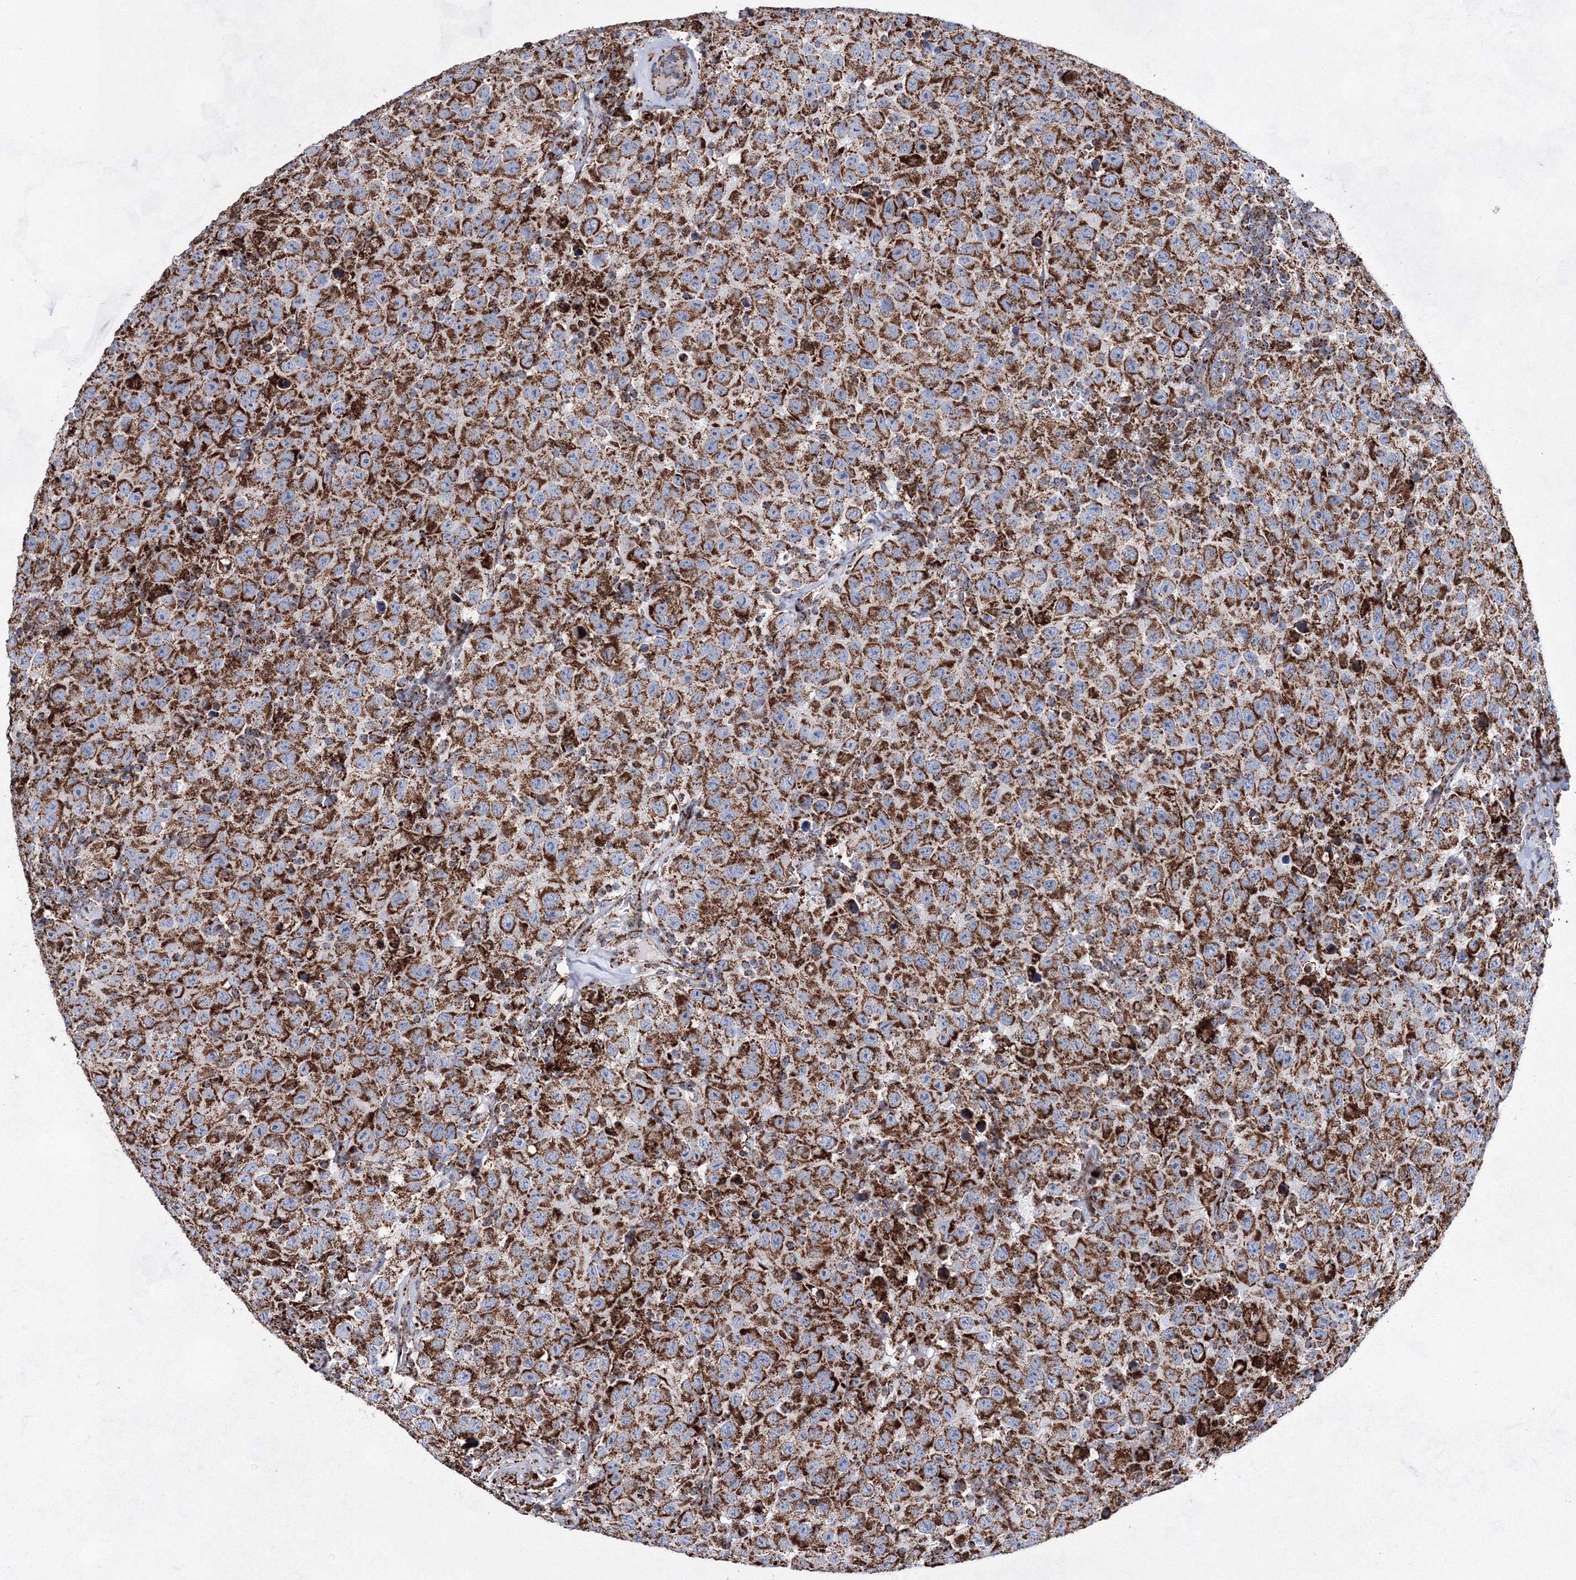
{"staining": {"intensity": "strong", "quantity": ">75%", "location": "cytoplasmic/membranous"}, "tissue": "testis cancer", "cell_type": "Tumor cells", "image_type": "cancer", "snomed": [{"axis": "morphology", "description": "Seminoma, NOS"}, {"axis": "topography", "description": "Testis"}], "caption": "Brown immunohistochemical staining in testis seminoma demonstrates strong cytoplasmic/membranous staining in about >75% of tumor cells.", "gene": "HADHB", "patient": {"sex": "male", "age": 41}}